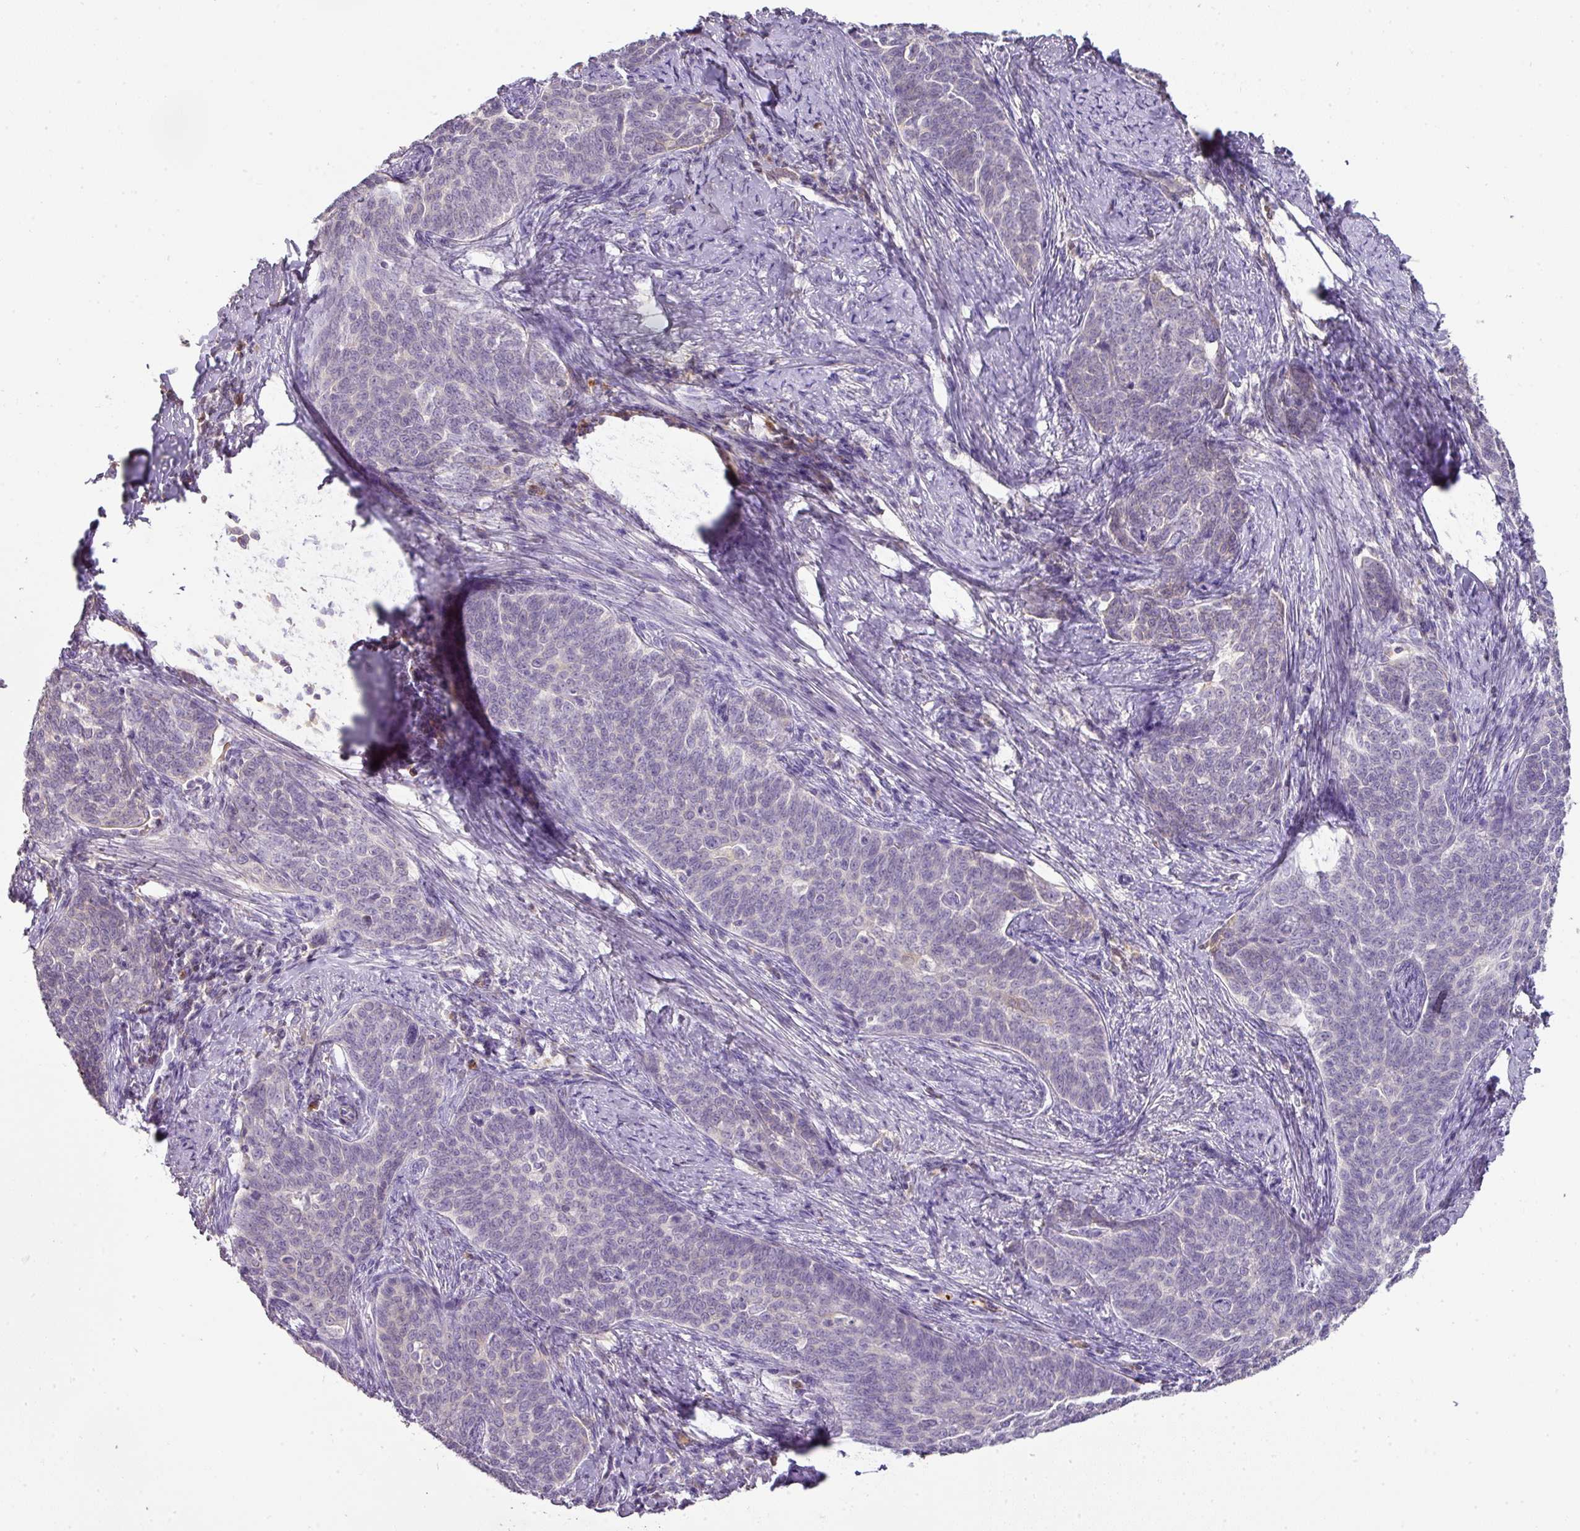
{"staining": {"intensity": "negative", "quantity": "none", "location": "none"}, "tissue": "cervical cancer", "cell_type": "Tumor cells", "image_type": "cancer", "snomed": [{"axis": "morphology", "description": "Squamous cell carcinoma, NOS"}, {"axis": "topography", "description": "Cervix"}], "caption": "Photomicrograph shows no significant protein positivity in tumor cells of cervical cancer.", "gene": "CCZ1", "patient": {"sex": "female", "age": 39}}